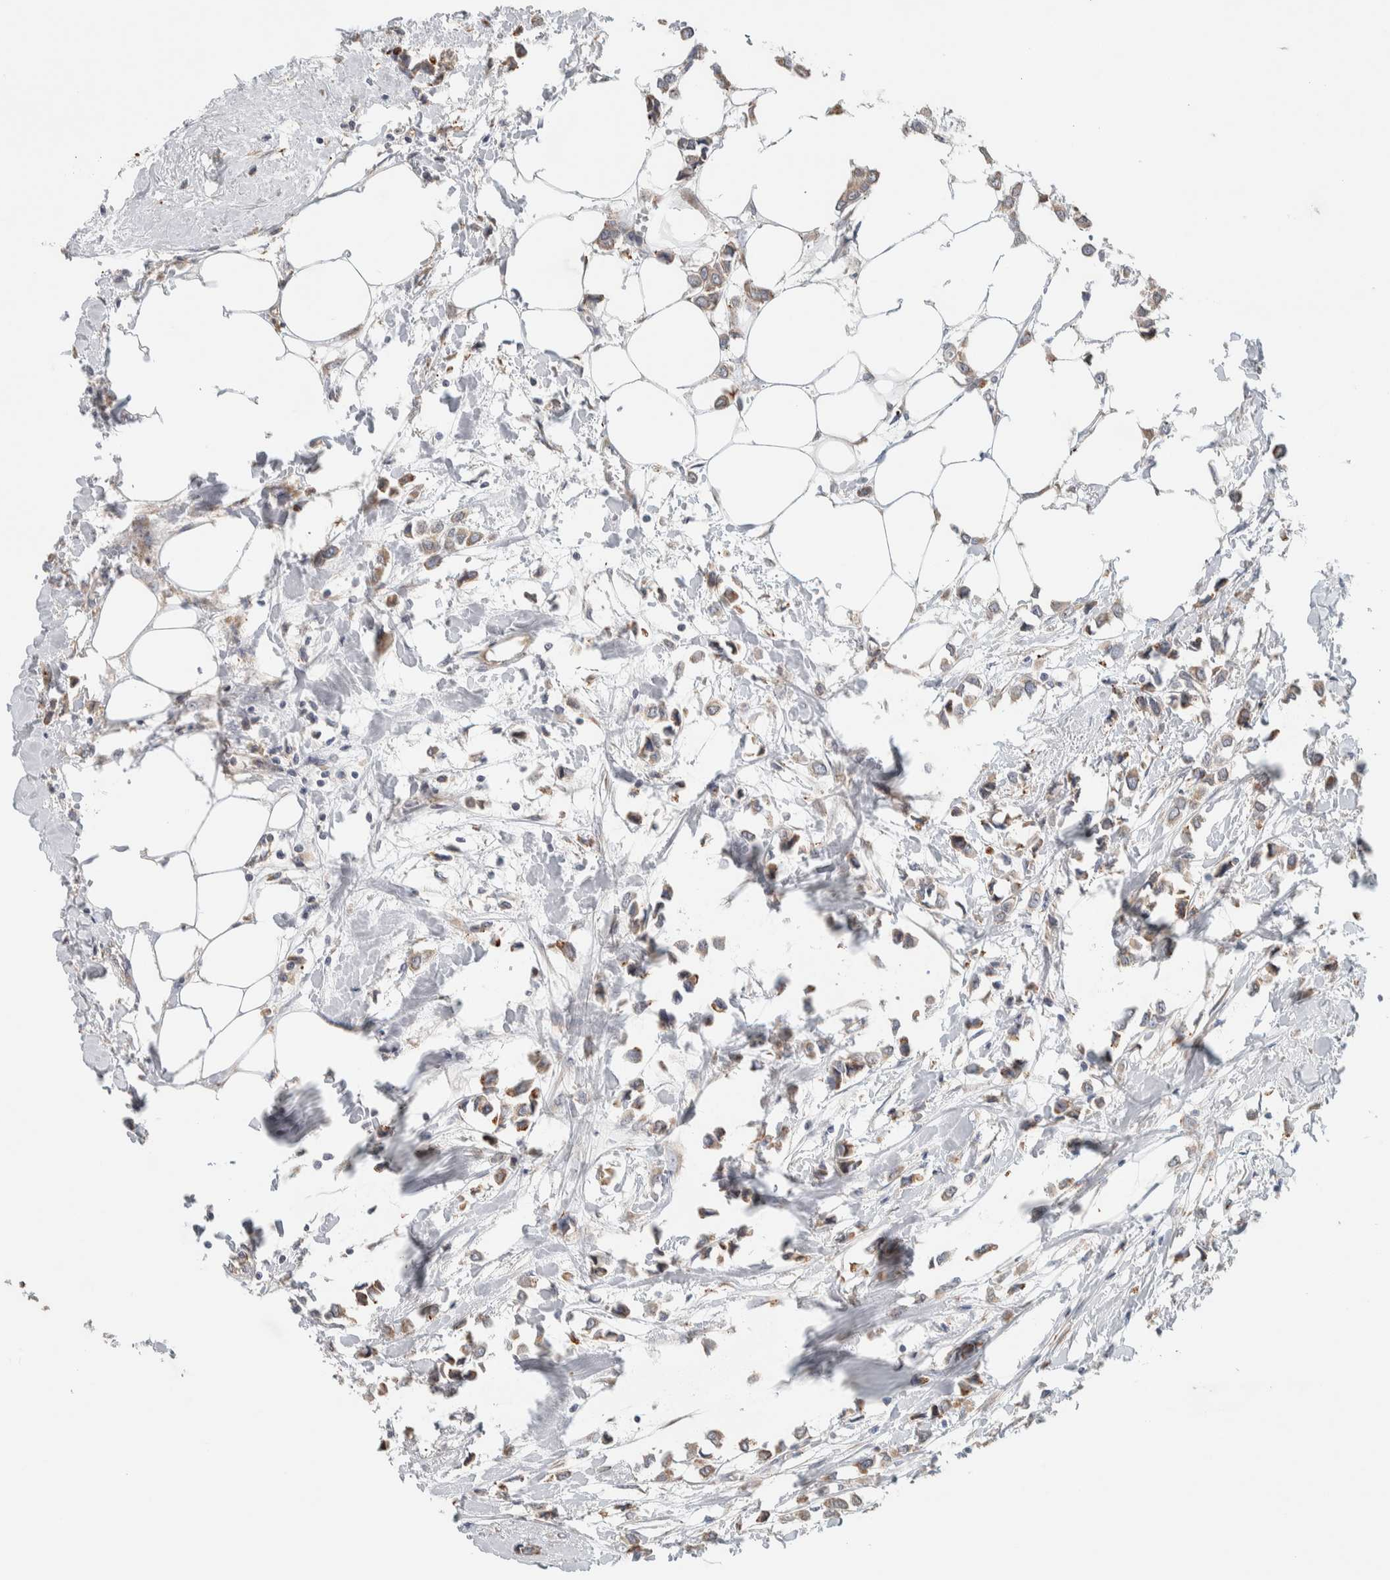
{"staining": {"intensity": "weak", "quantity": ">75%", "location": "cytoplasmic/membranous"}, "tissue": "breast cancer", "cell_type": "Tumor cells", "image_type": "cancer", "snomed": [{"axis": "morphology", "description": "Lobular carcinoma"}, {"axis": "topography", "description": "Breast"}], "caption": "A brown stain labels weak cytoplasmic/membranous positivity of a protein in breast lobular carcinoma tumor cells.", "gene": "ADCY8", "patient": {"sex": "female", "age": 51}}